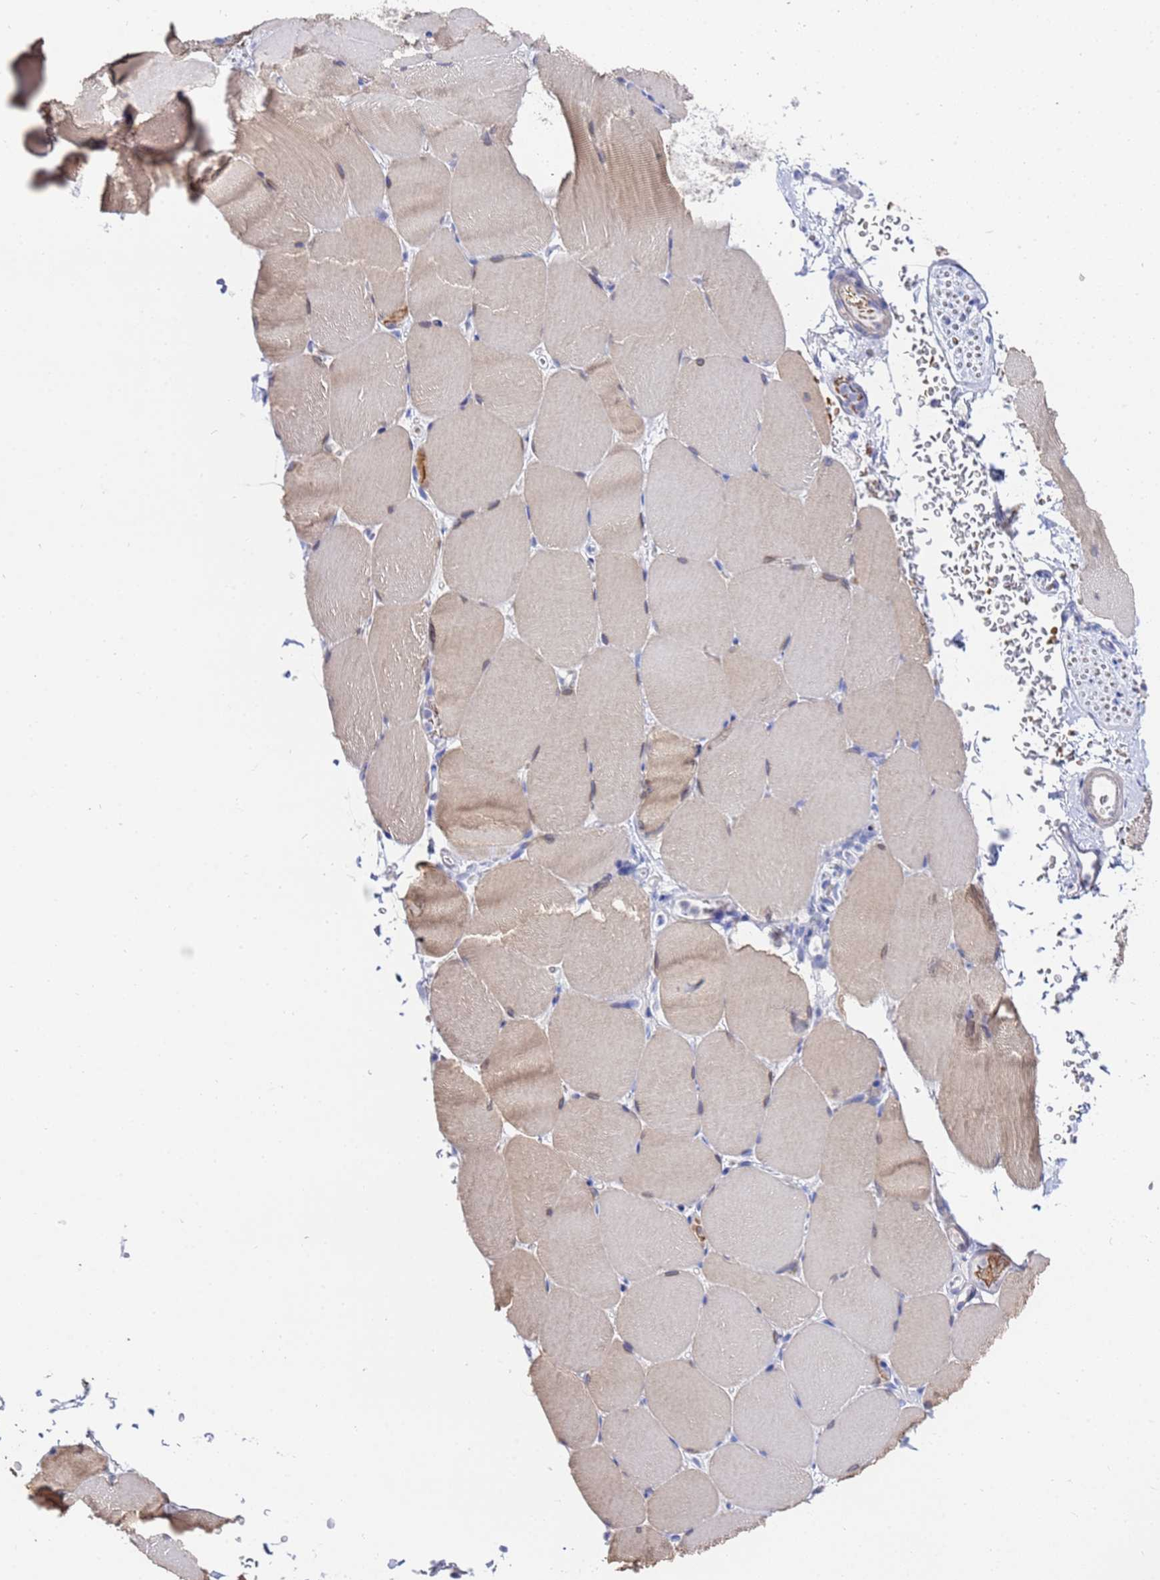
{"staining": {"intensity": "moderate", "quantity": "25%-75%", "location": "cytoplasmic/membranous,nuclear"}, "tissue": "skeletal muscle", "cell_type": "Myocytes", "image_type": "normal", "snomed": [{"axis": "morphology", "description": "Normal tissue, NOS"}, {"axis": "topography", "description": "Skeletal muscle"}, {"axis": "topography", "description": "Parathyroid gland"}], "caption": "Immunohistochemical staining of unremarkable human skeletal muscle displays 25%-75% levels of moderate cytoplasmic/membranous,nuclear protein staining in about 25%-75% of myocytes. The staining was performed using DAB, with brown indicating positive protein expression. Nuclei are stained blue with hematoxylin.", "gene": "ZNF26", "patient": {"sex": "female", "age": 37}}